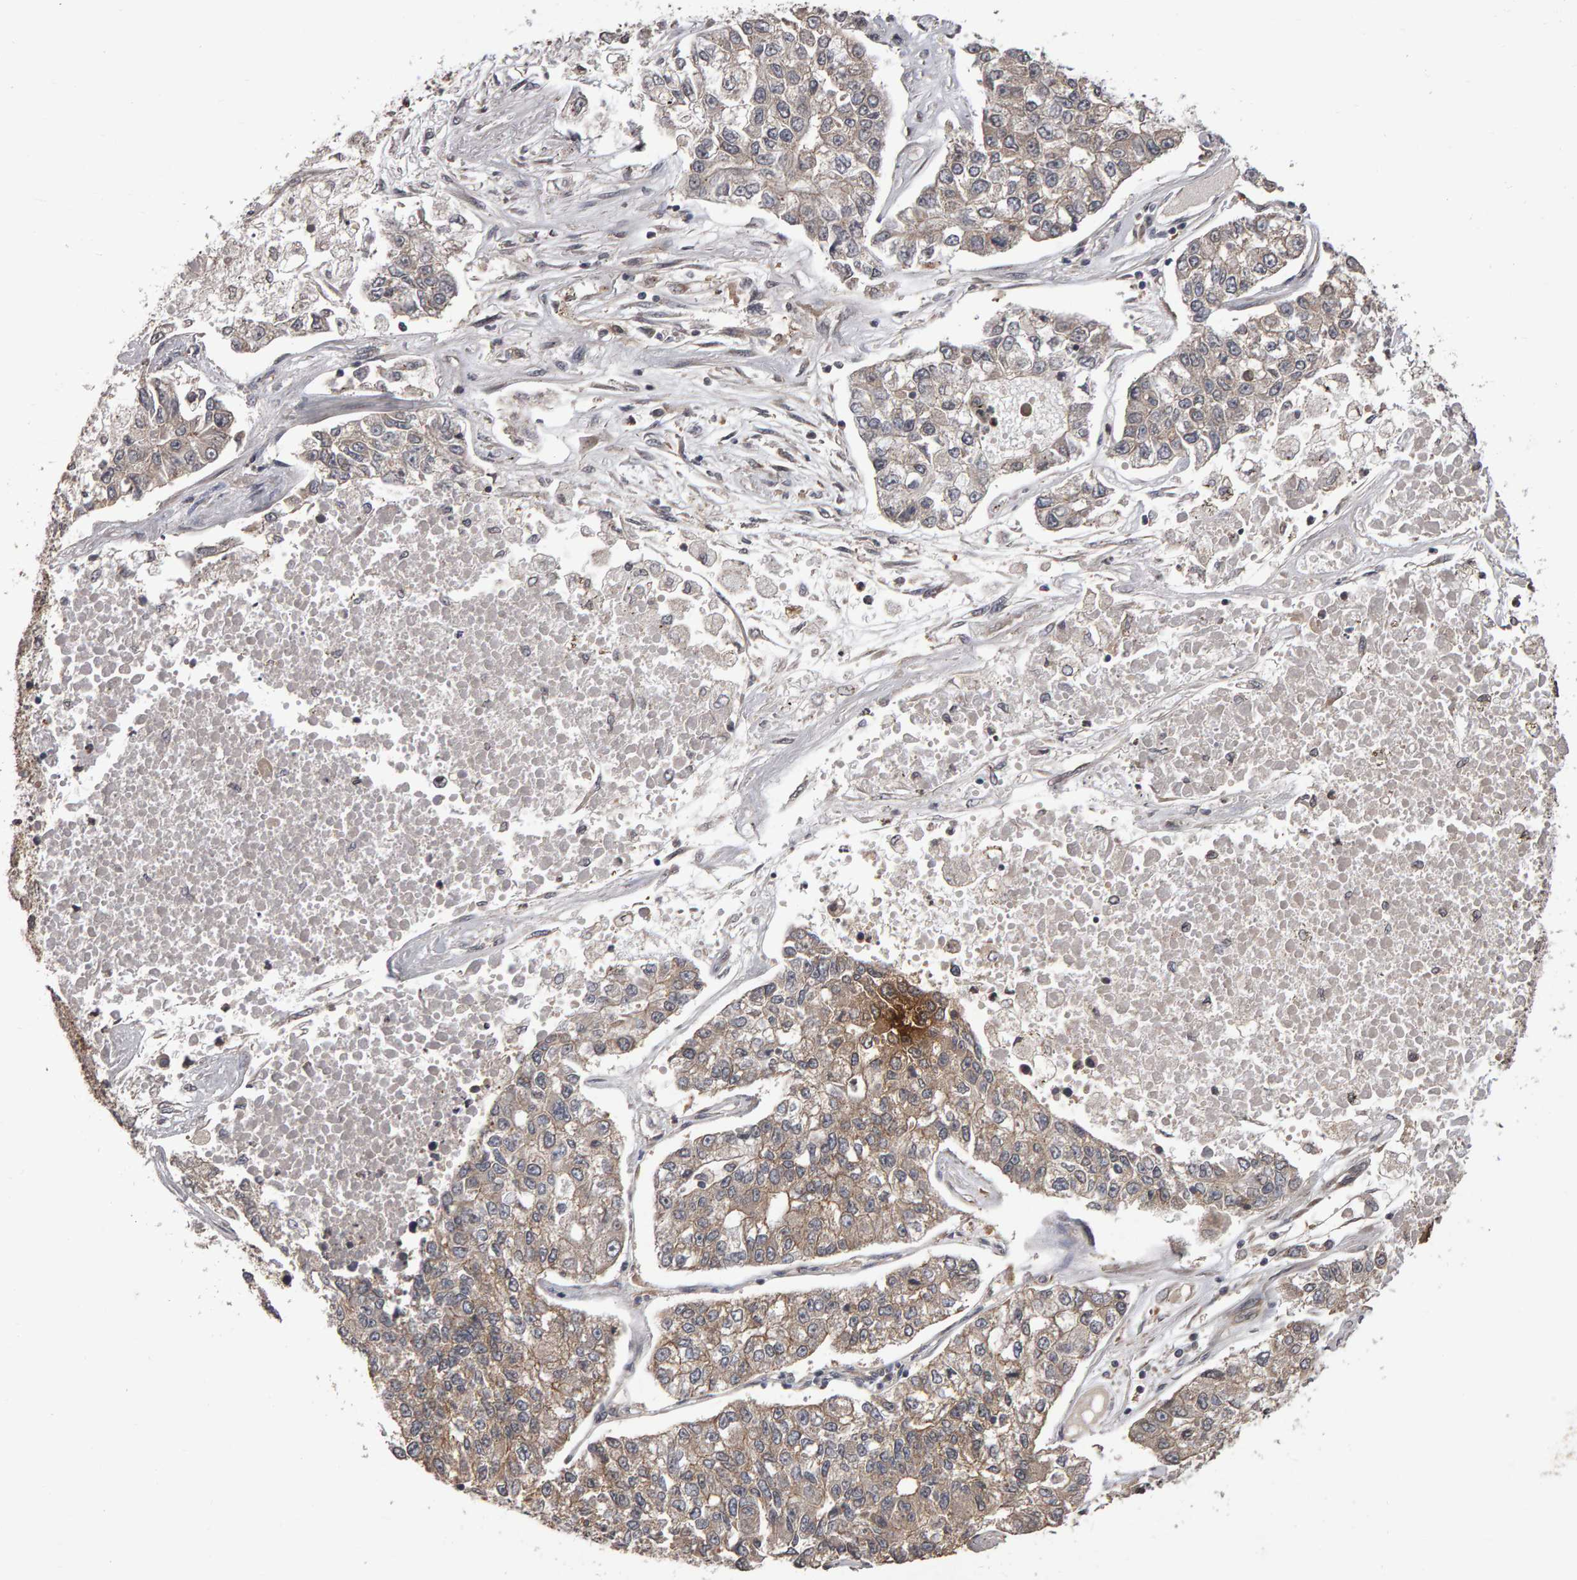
{"staining": {"intensity": "moderate", "quantity": ">75%", "location": "cytoplasmic/membranous"}, "tissue": "lung cancer", "cell_type": "Tumor cells", "image_type": "cancer", "snomed": [{"axis": "morphology", "description": "Adenocarcinoma, NOS"}, {"axis": "topography", "description": "Lung"}], "caption": "This photomicrograph shows lung cancer (adenocarcinoma) stained with immunohistochemistry (IHC) to label a protein in brown. The cytoplasmic/membranous of tumor cells show moderate positivity for the protein. Nuclei are counter-stained blue.", "gene": "SCRIB", "patient": {"sex": "male", "age": 49}}